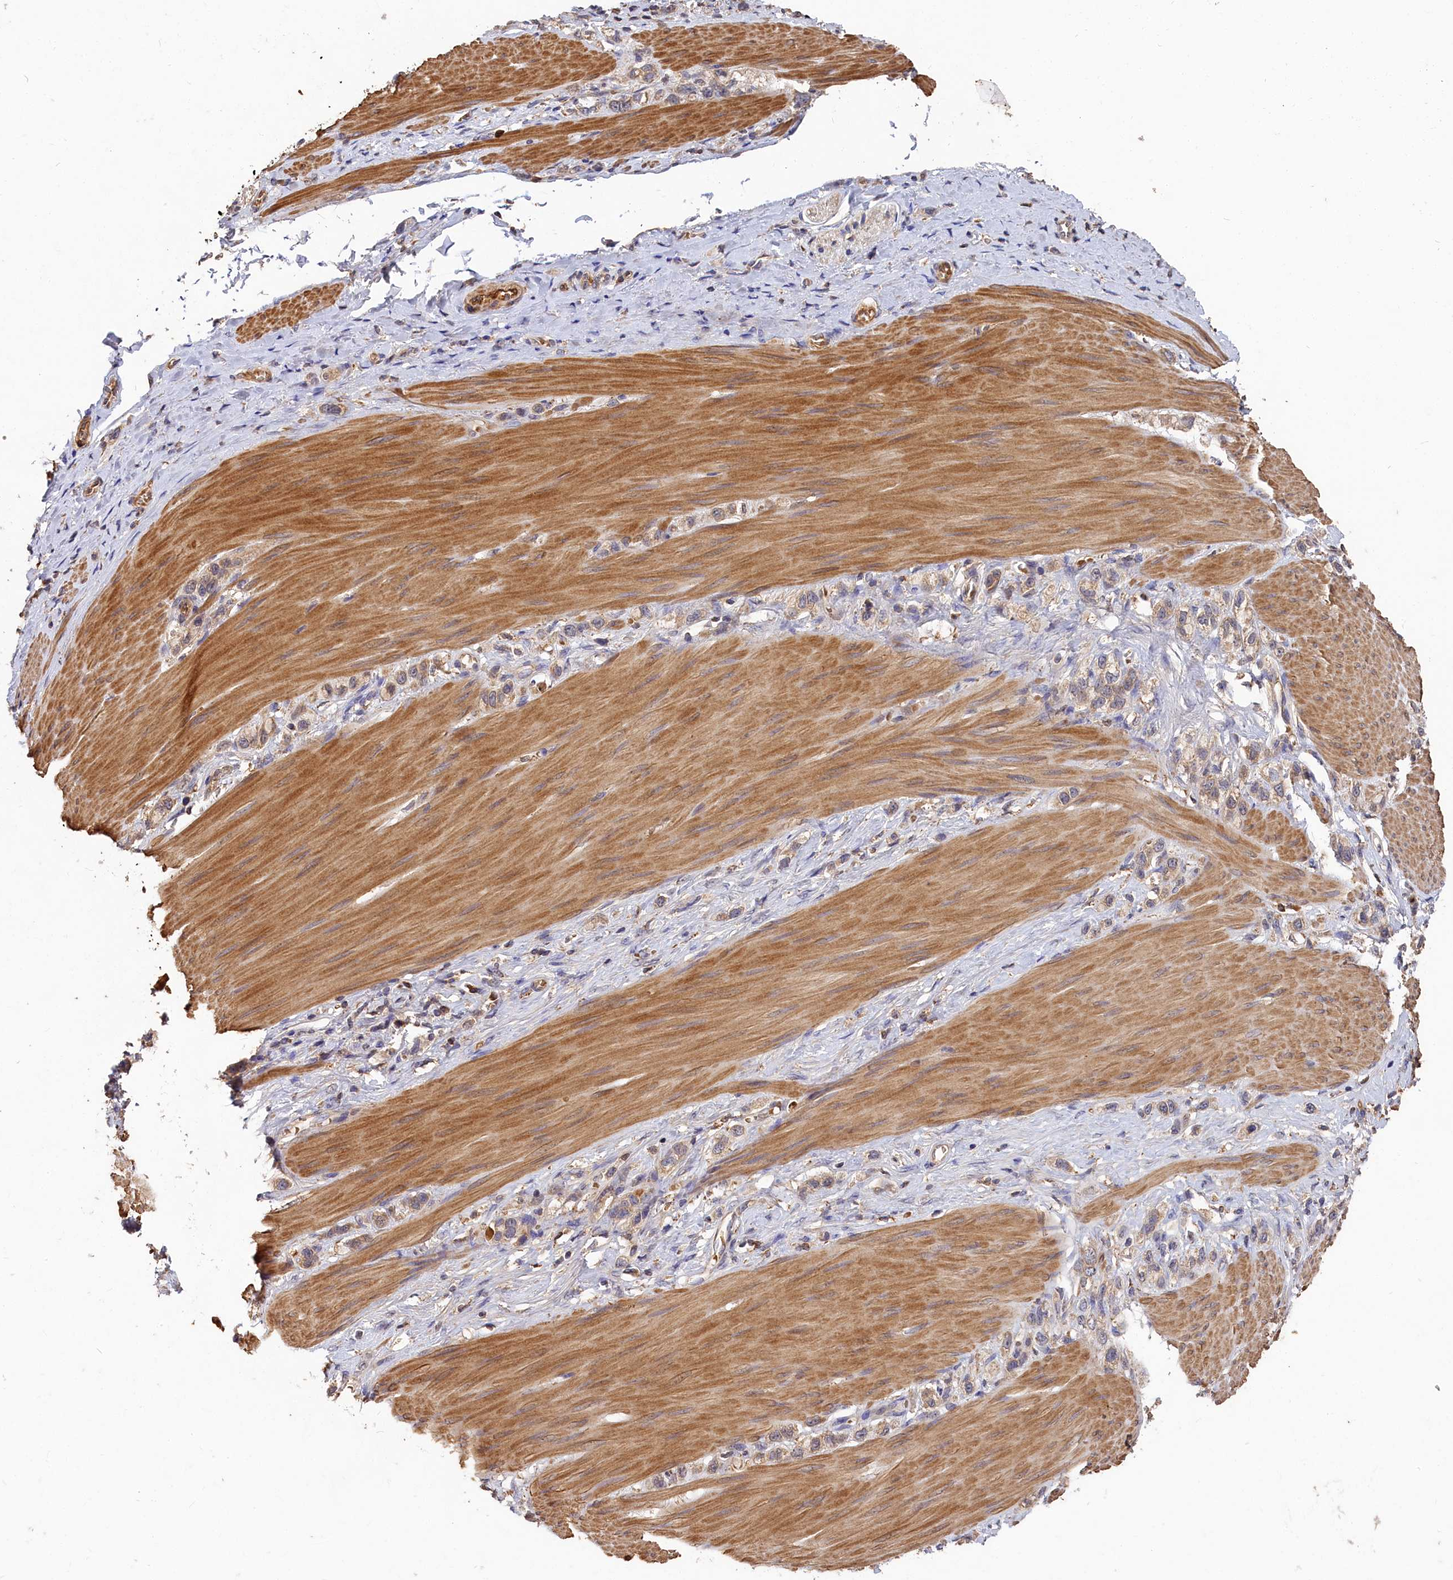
{"staining": {"intensity": "negative", "quantity": "none", "location": "none"}, "tissue": "stomach cancer", "cell_type": "Tumor cells", "image_type": "cancer", "snomed": [{"axis": "morphology", "description": "Adenocarcinoma, NOS"}, {"axis": "topography", "description": "Stomach"}], "caption": "Immunohistochemical staining of human stomach cancer (adenocarcinoma) reveals no significant positivity in tumor cells.", "gene": "DHRS11", "patient": {"sex": "female", "age": 65}}